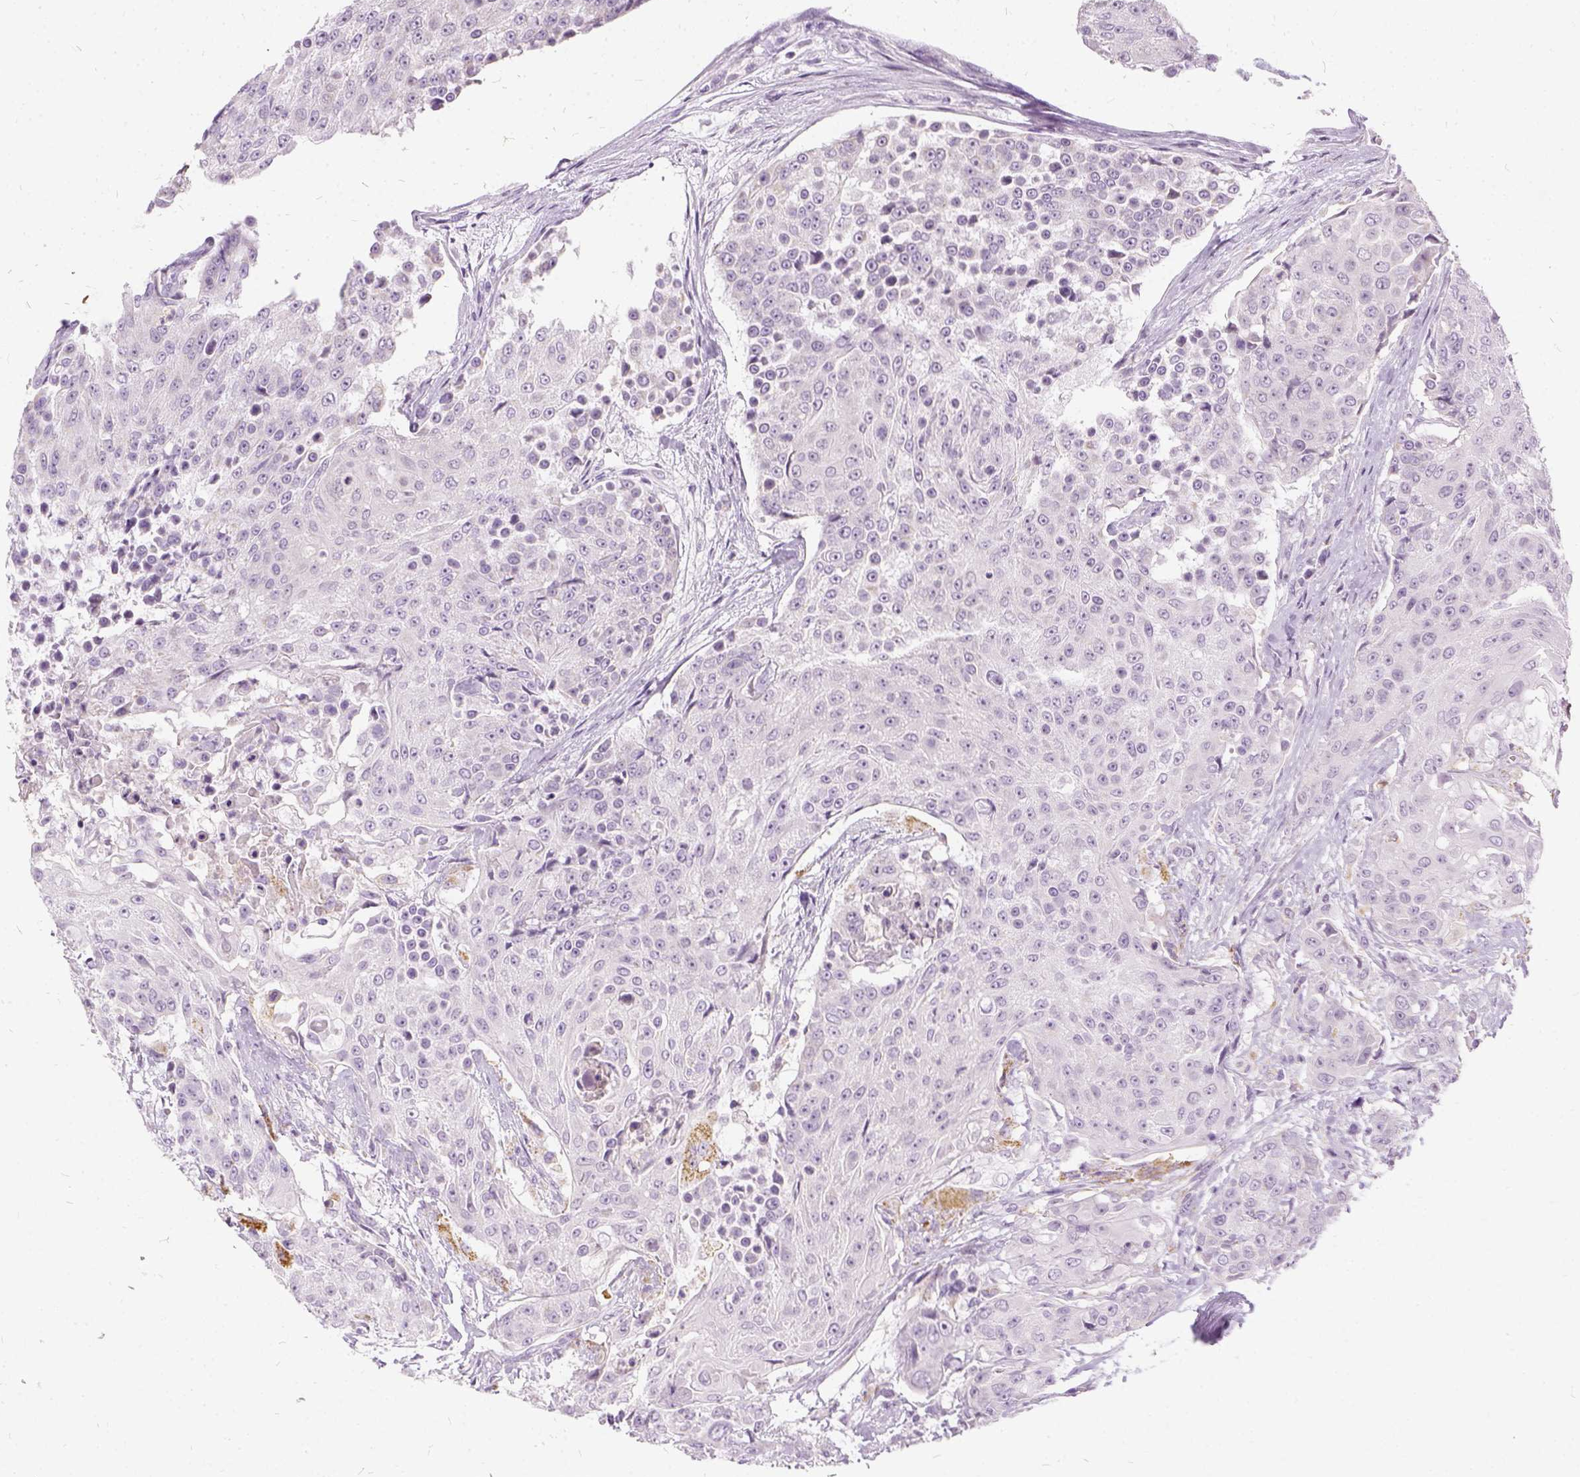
{"staining": {"intensity": "negative", "quantity": "none", "location": "none"}, "tissue": "urothelial cancer", "cell_type": "Tumor cells", "image_type": "cancer", "snomed": [{"axis": "morphology", "description": "Urothelial carcinoma, High grade"}, {"axis": "topography", "description": "Urinary bladder"}], "caption": "DAB (3,3'-diaminobenzidine) immunohistochemical staining of human high-grade urothelial carcinoma demonstrates no significant staining in tumor cells.", "gene": "FDX1", "patient": {"sex": "female", "age": 63}}